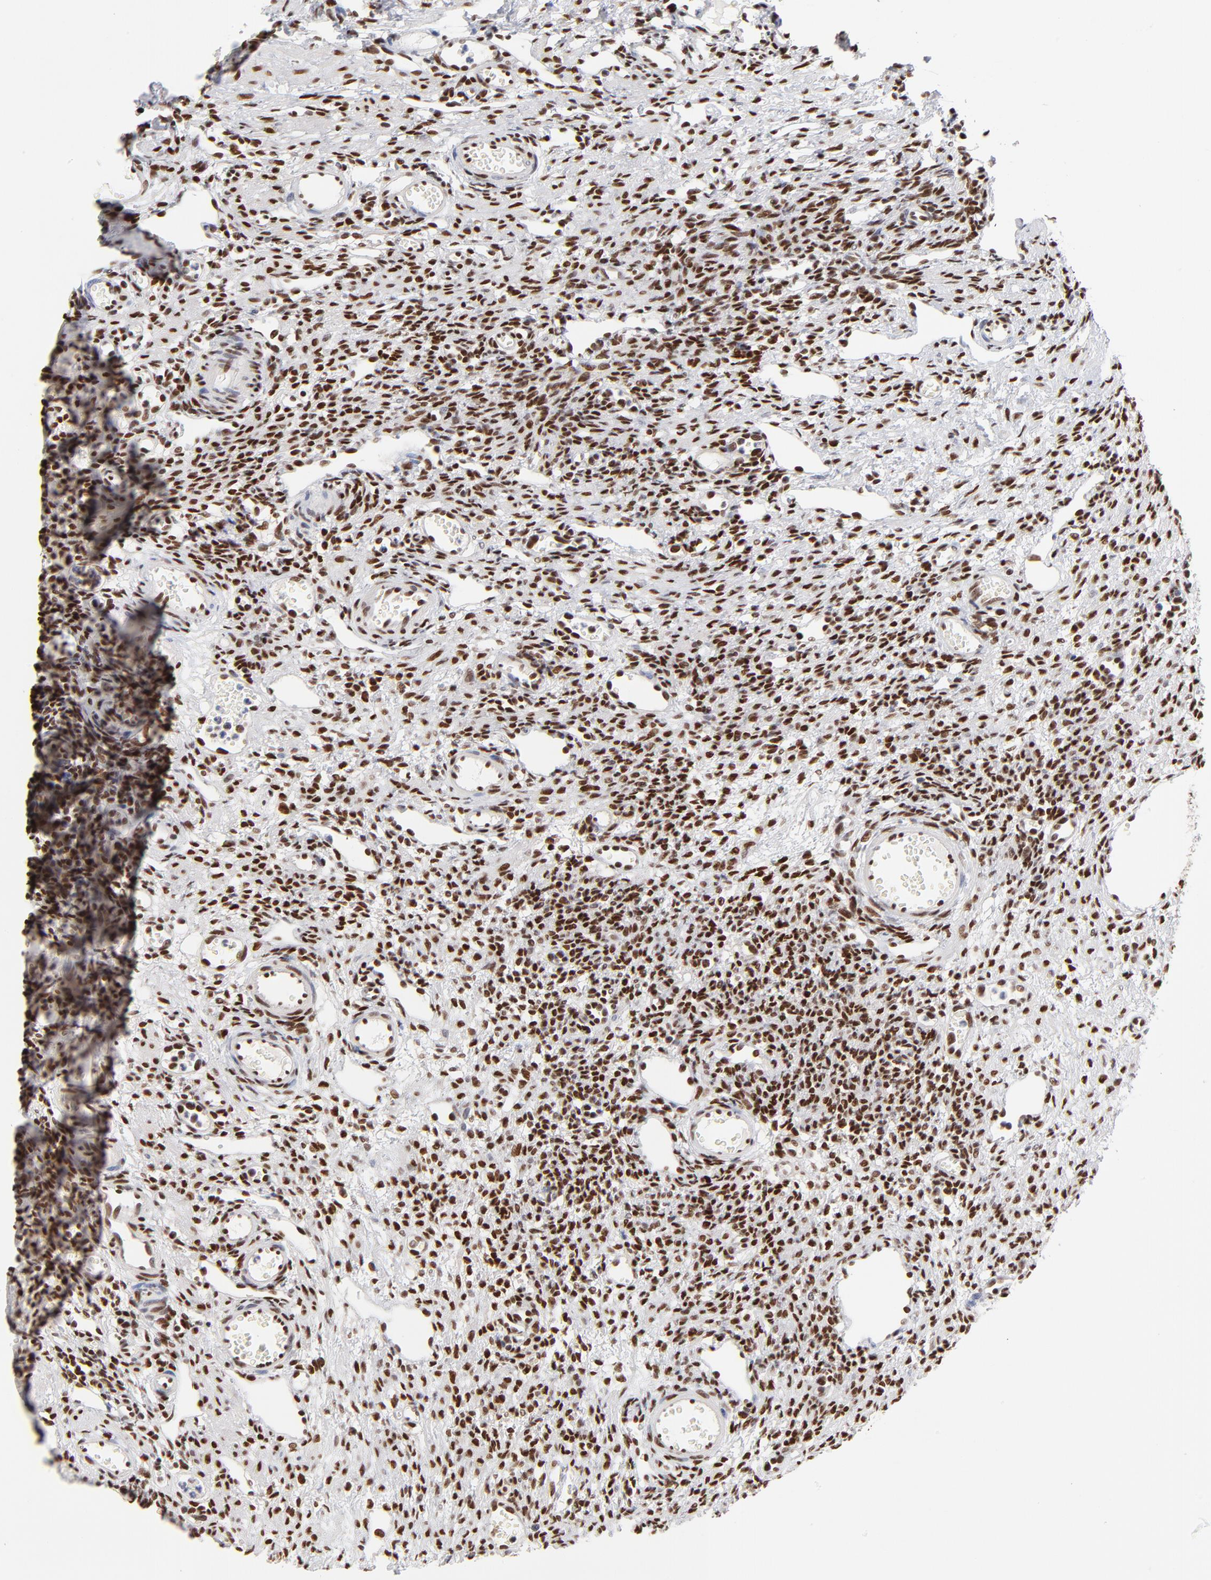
{"staining": {"intensity": "strong", "quantity": ">75%", "location": "nuclear"}, "tissue": "ovary", "cell_type": "Follicle cells", "image_type": "normal", "snomed": [{"axis": "morphology", "description": "Normal tissue, NOS"}, {"axis": "topography", "description": "Ovary"}], "caption": "A high-resolution photomicrograph shows IHC staining of benign ovary, which displays strong nuclear expression in about >75% of follicle cells. (Stains: DAB in brown, nuclei in blue, Microscopy: brightfield microscopy at high magnification).", "gene": "ZMYM3", "patient": {"sex": "female", "age": 33}}